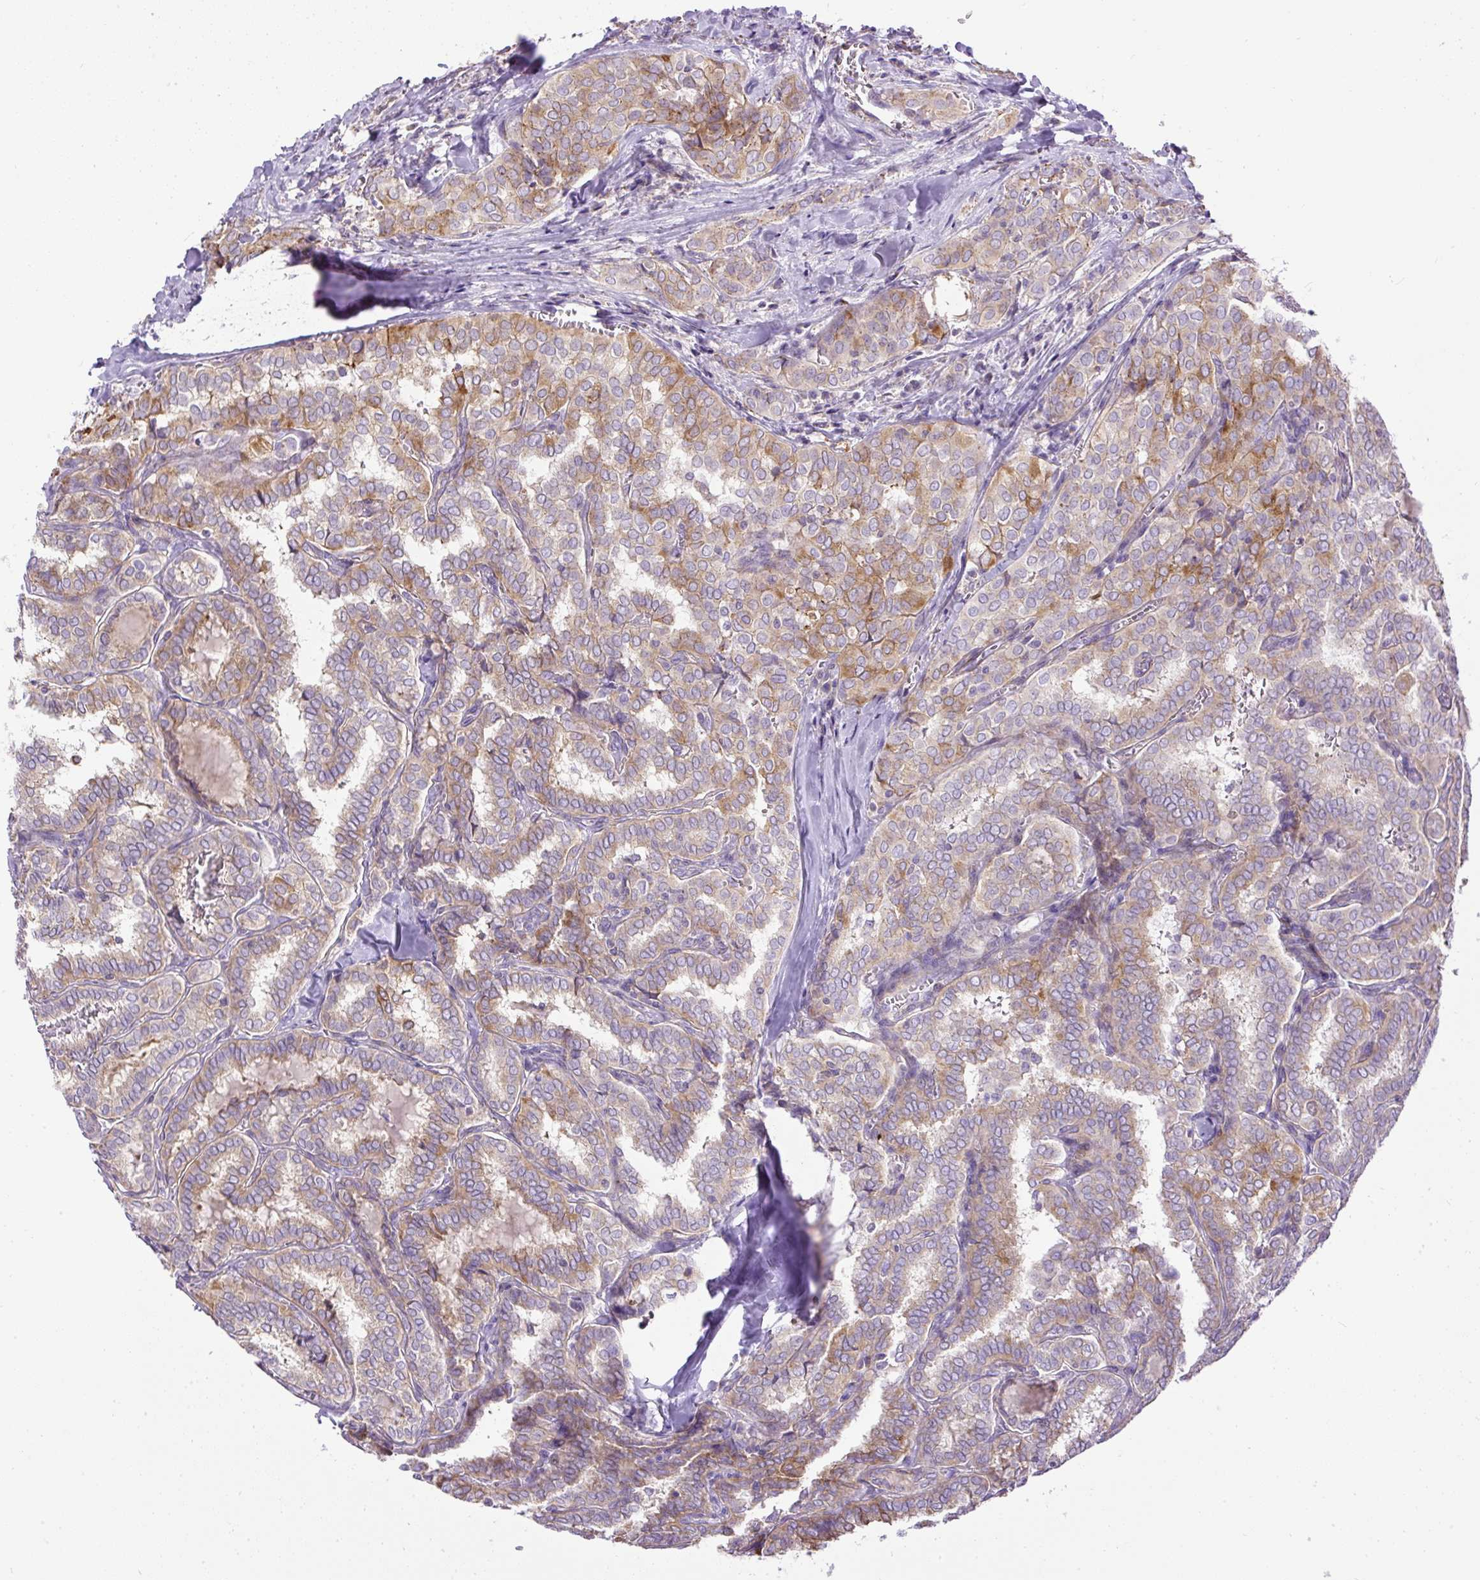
{"staining": {"intensity": "moderate", "quantity": "<25%", "location": "cytoplasmic/membranous"}, "tissue": "thyroid cancer", "cell_type": "Tumor cells", "image_type": "cancer", "snomed": [{"axis": "morphology", "description": "Papillary adenocarcinoma, NOS"}, {"axis": "topography", "description": "Thyroid gland"}], "caption": "About <25% of tumor cells in thyroid cancer exhibit moderate cytoplasmic/membranous protein positivity as visualized by brown immunohistochemical staining.", "gene": "CFAP47", "patient": {"sex": "female", "age": 30}}